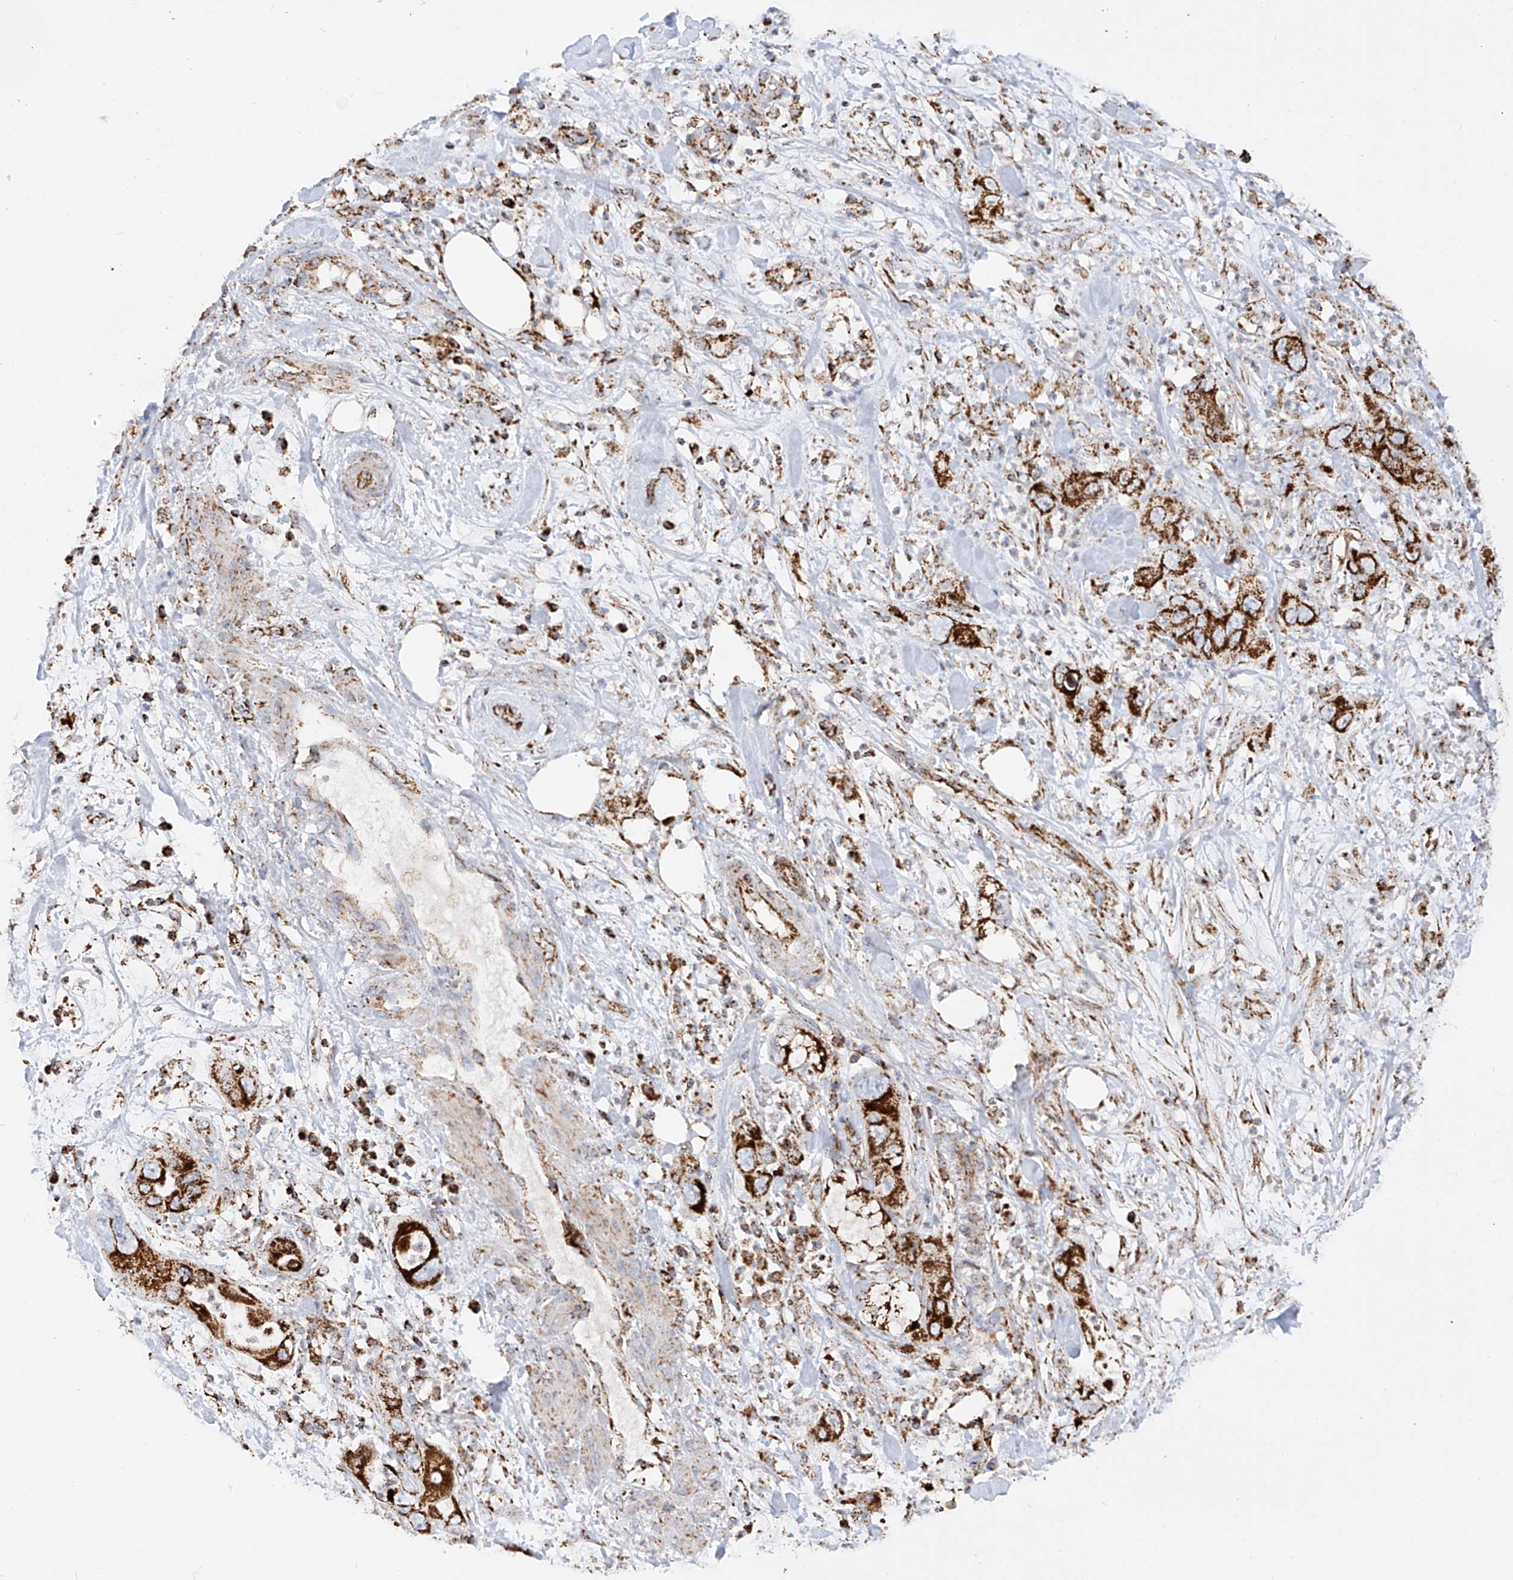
{"staining": {"intensity": "strong", "quantity": ">75%", "location": "cytoplasmic/membranous"}, "tissue": "pancreatic cancer", "cell_type": "Tumor cells", "image_type": "cancer", "snomed": [{"axis": "morphology", "description": "Adenocarcinoma, NOS"}, {"axis": "topography", "description": "Pancreas"}], "caption": "IHC of pancreatic cancer (adenocarcinoma) reveals high levels of strong cytoplasmic/membranous expression in about >75% of tumor cells.", "gene": "TTC27", "patient": {"sex": "female", "age": 71}}